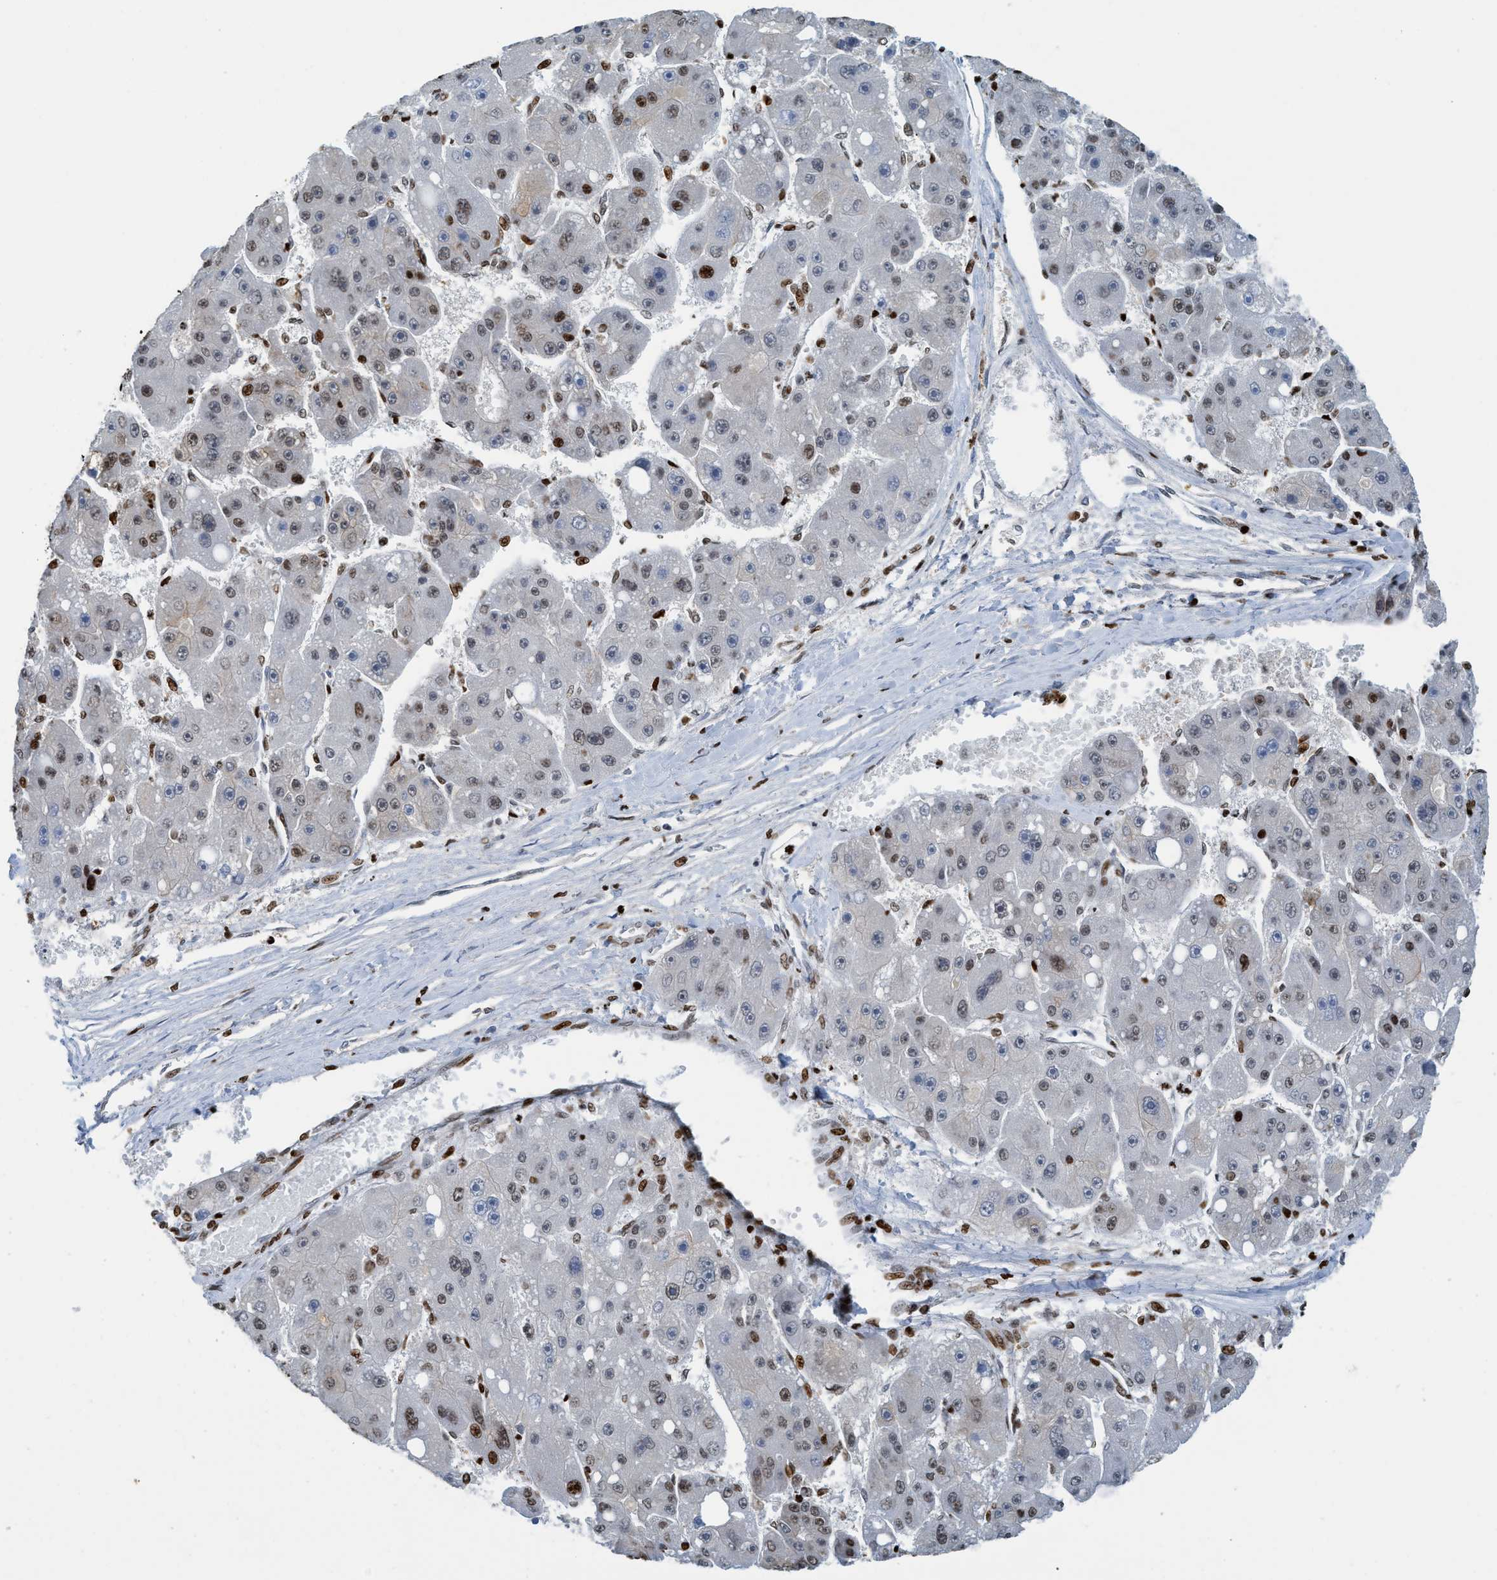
{"staining": {"intensity": "moderate", "quantity": "<25%", "location": "nuclear"}, "tissue": "liver cancer", "cell_type": "Tumor cells", "image_type": "cancer", "snomed": [{"axis": "morphology", "description": "Carcinoma, Hepatocellular, NOS"}, {"axis": "topography", "description": "Liver"}], "caption": "Hepatocellular carcinoma (liver) tissue displays moderate nuclear staining in about <25% of tumor cells, visualized by immunohistochemistry. (DAB IHC with brightfield microscopy, high magnification).", "gene": "SH3D19", "patient": {"sex": "female", "age": 61}}